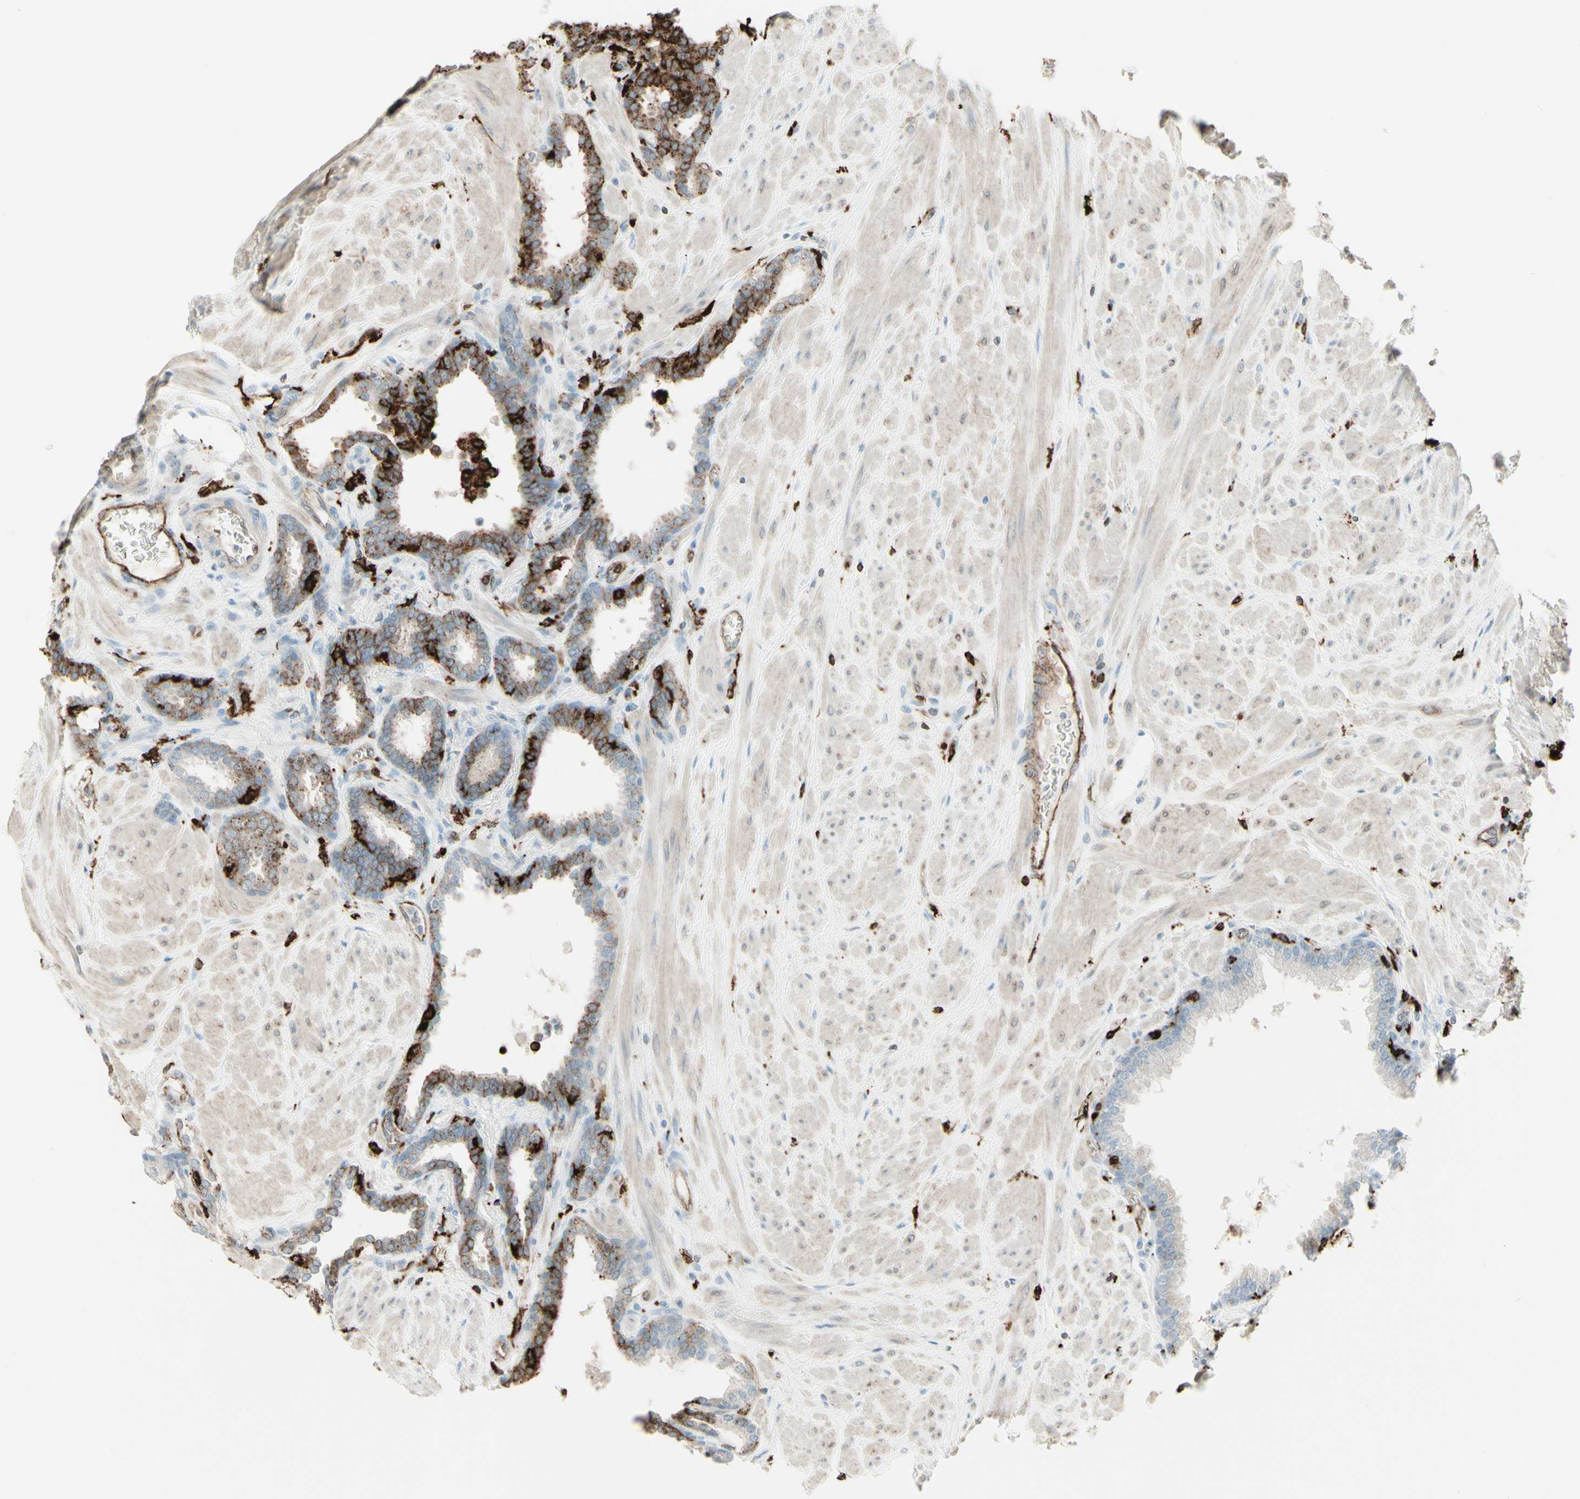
{"staining": {"intensity": "strong", "quantity": "<25%", "location": "cytoplasmic/membranous"}, "tissue": "prostate", "cell_type": "Glandular cells", "image_type": "normal", "snomed": [{"axis": "morphology", "description": "Normal tissue, NOS"}, {"axis": "topography", "description": "Prostate"}], "caption": "Glandular cells demonstrate strong cytoplasmic/membranous expression in about <25% of cells in unremarkable prostate.", "gene": "HLA", "patient": {"sex": "male", "age": 51}}